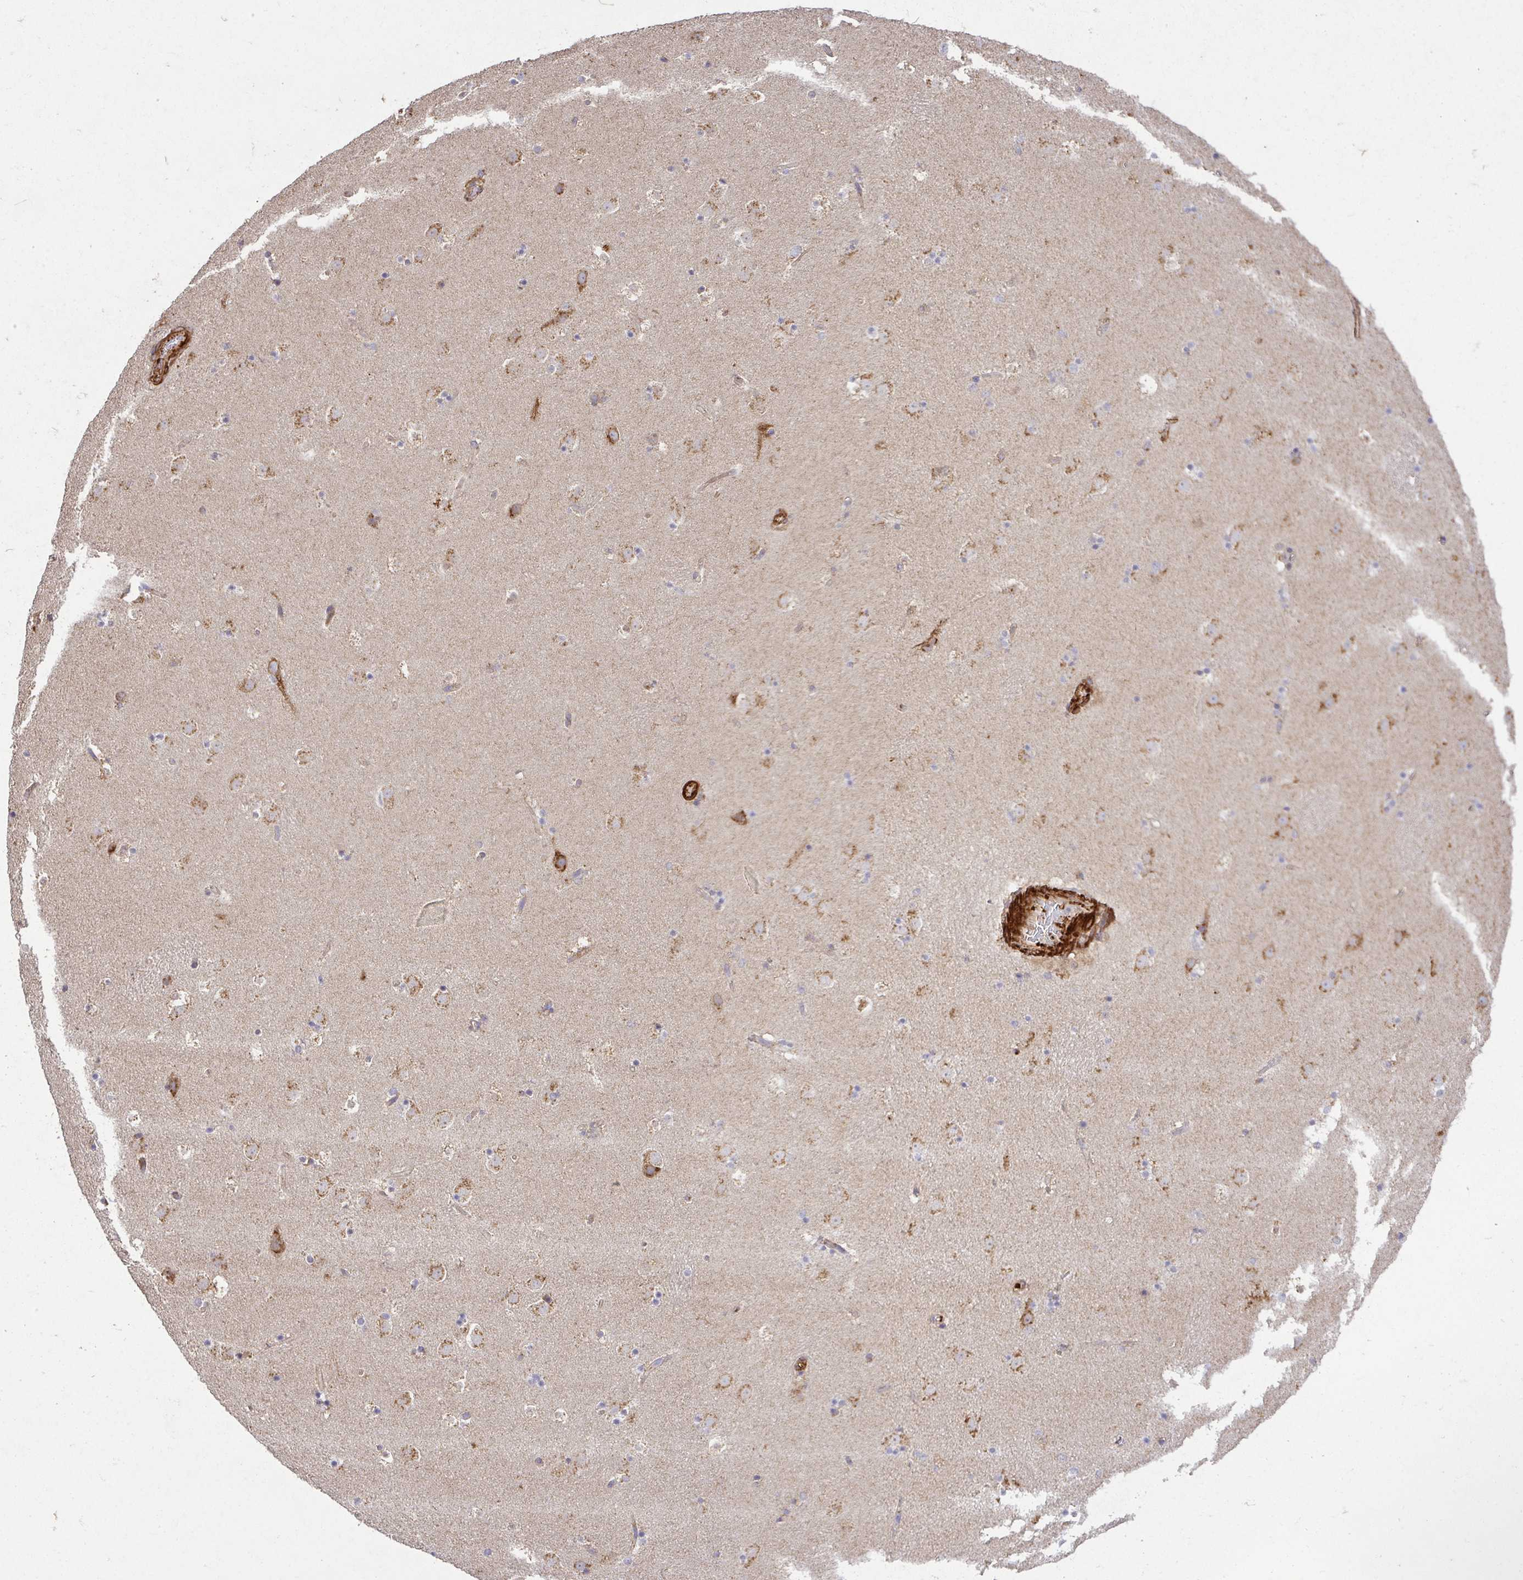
{"staining": {"intensity": "moderate", "quantity": "25%-75%", "location": "cytoplasmic/membranous"}, "tissue": "caudate", "cell_type": "Glial cells", "image_type": "normal", "snomed": [{"axis": "morphology", "description": "Normal tissue, NOS"}, {"axis": "topography", "description": "Lateral ventricle wall"}], "caption": "Glial cells exhibit moderate cytoplasmic/membranous expression in about 25%-75% of cells in unremarkable caudate. Using DAB (brown) and hematoxylin (blue) stains, captured at high magnification using brightfield microscopy.", "gene": "TM9SF4", "patient": {"sex": "male", "age": 37}}